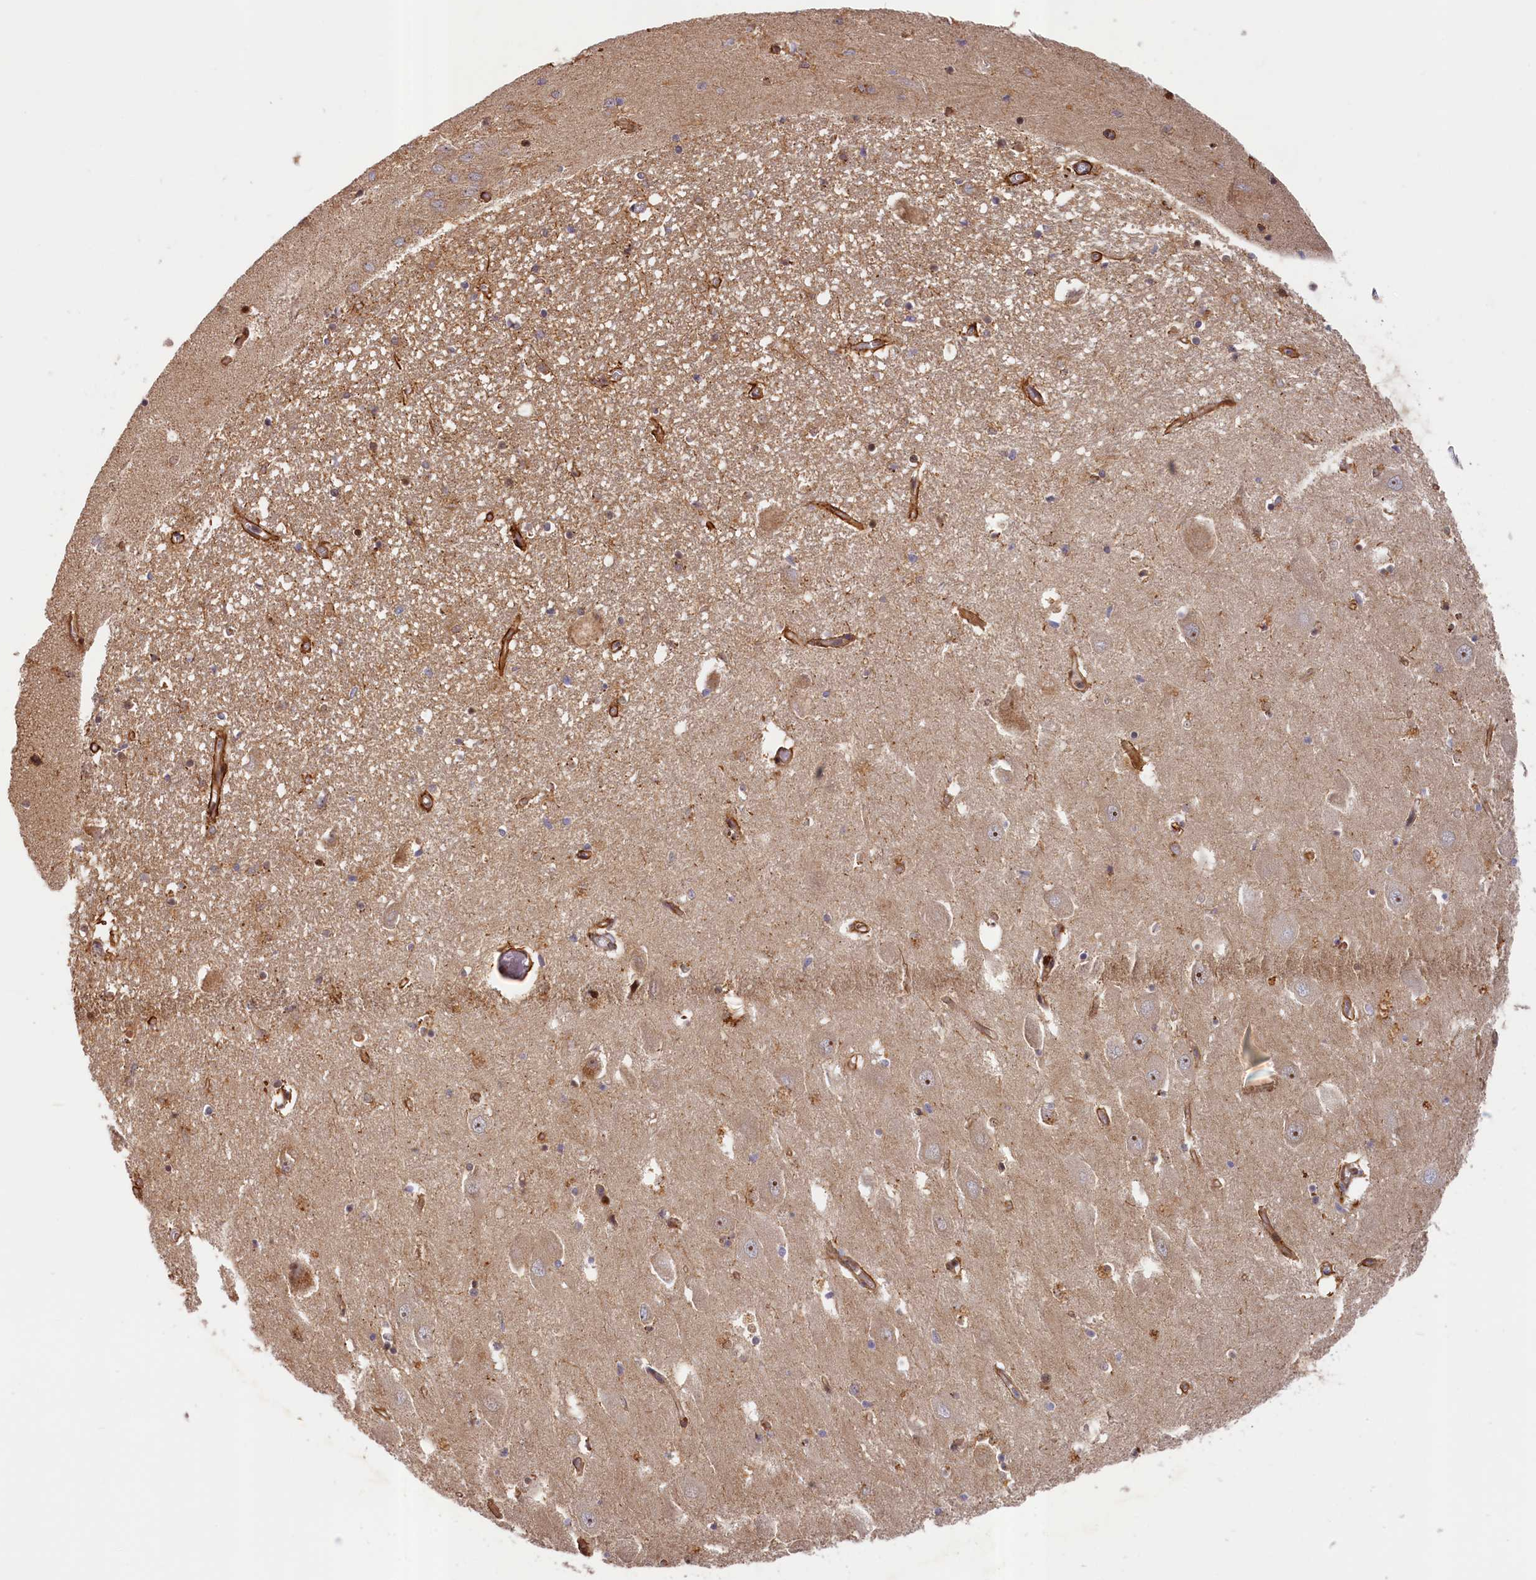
{"staining": {"intensity": "weak", "quantity": "<25%", "location": "cytoplasmic/membranous"}, "tissue": "hippocampus", "cell_type": "Glial cells", "image_type": "normal", "snomed": [{"axis": "morphology", "description": "Normal tissue, NOS"}, {"axis": "topography", "description": "Hippocampus"}], "caption": "This is an IHC micrograph of unremarkable human hippocampus. There is no staining in glial cells.", "gene": "CEP44", "patient": {"sex": "female", "age": 64}}